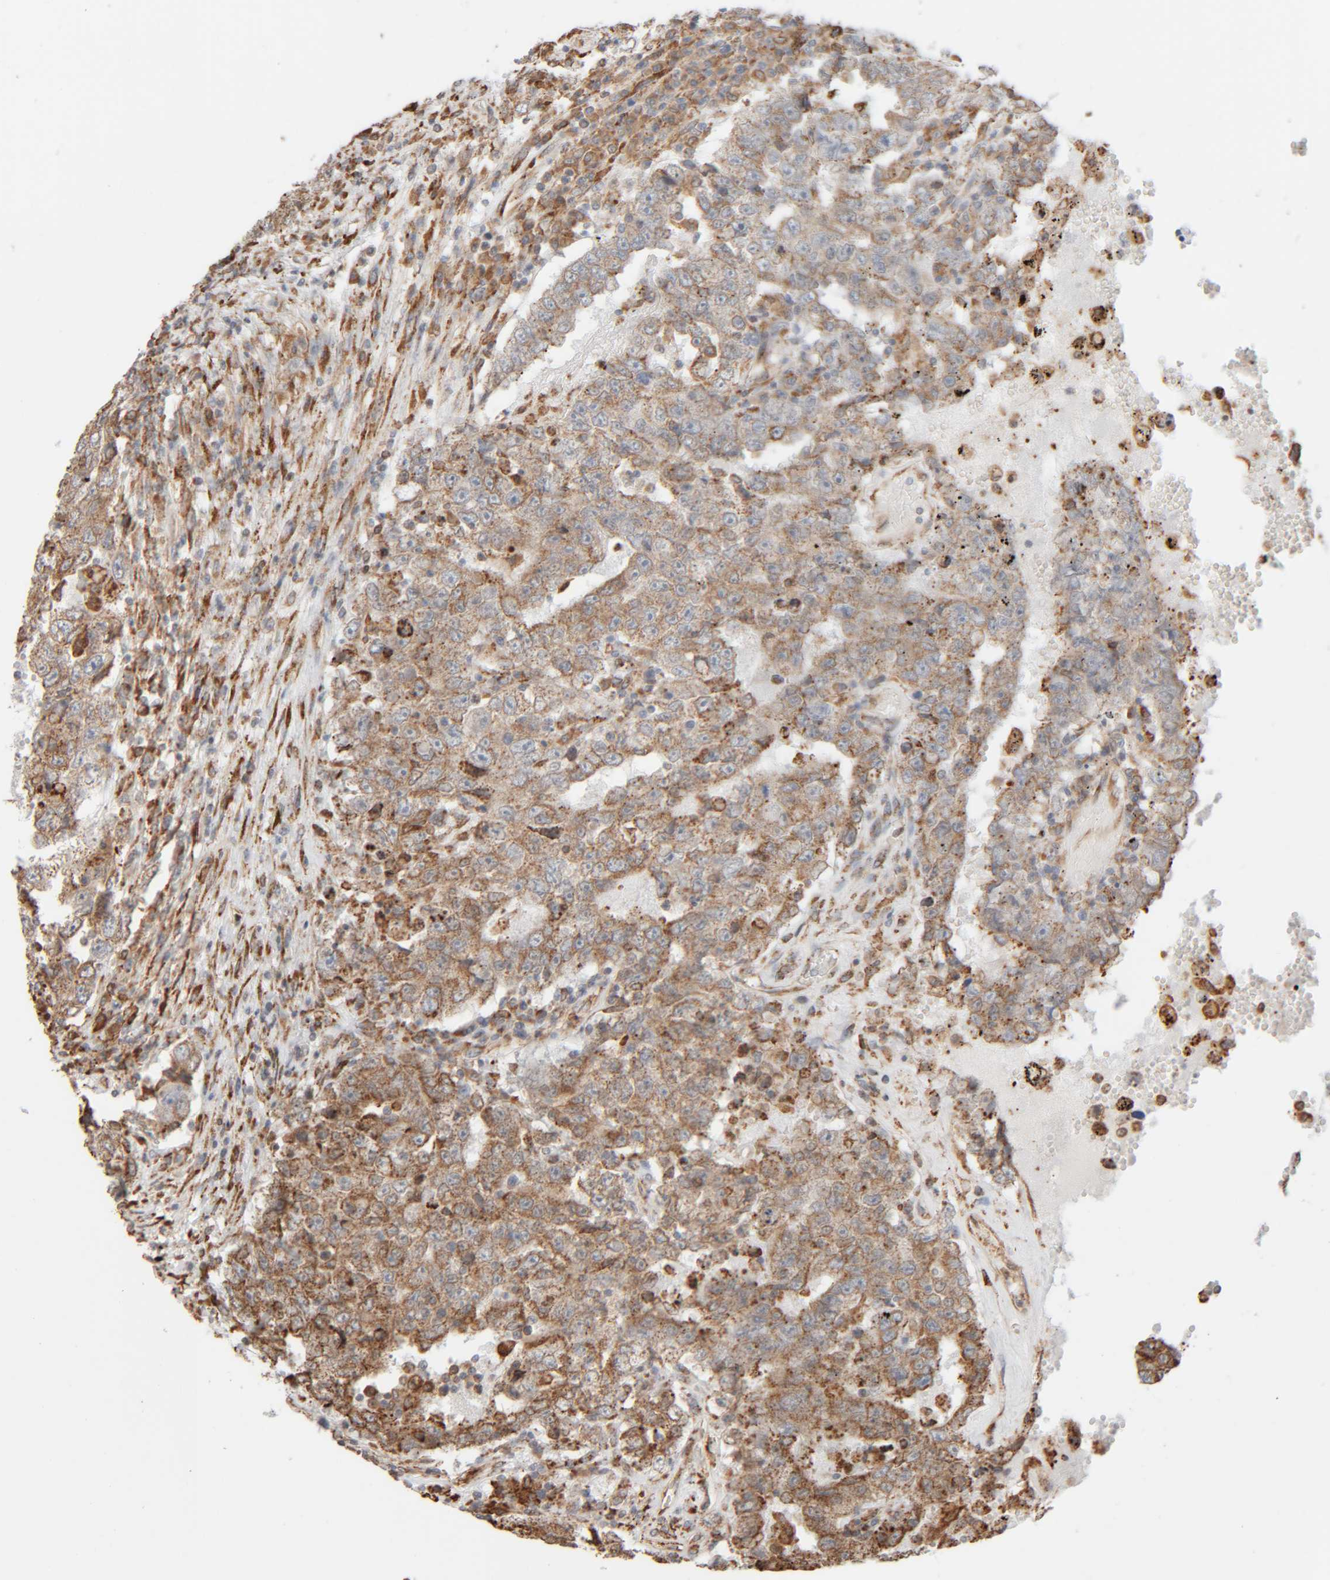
{"staining": {"intensity": "moderate", "quantity": ">75%", "location": "cytoplasmic/membranous"}, "tissue": "testis cancer", "cell_type": "Tumor cells", "image_type": "cancer", "snomed": [{"axis": "morphology", "description": "Carcinoma, Embryonal, NOS"}, {"axis": "topography", "description": "Testis"}], "caption": "This image reveals IHC staining of human testis embryonal carcinoma, with medium moderate cytoplasmic/membranous staining in about >75% of tumor cells.", "gene": "INTS1", "patient": {"sex": "male", "age": 26}}